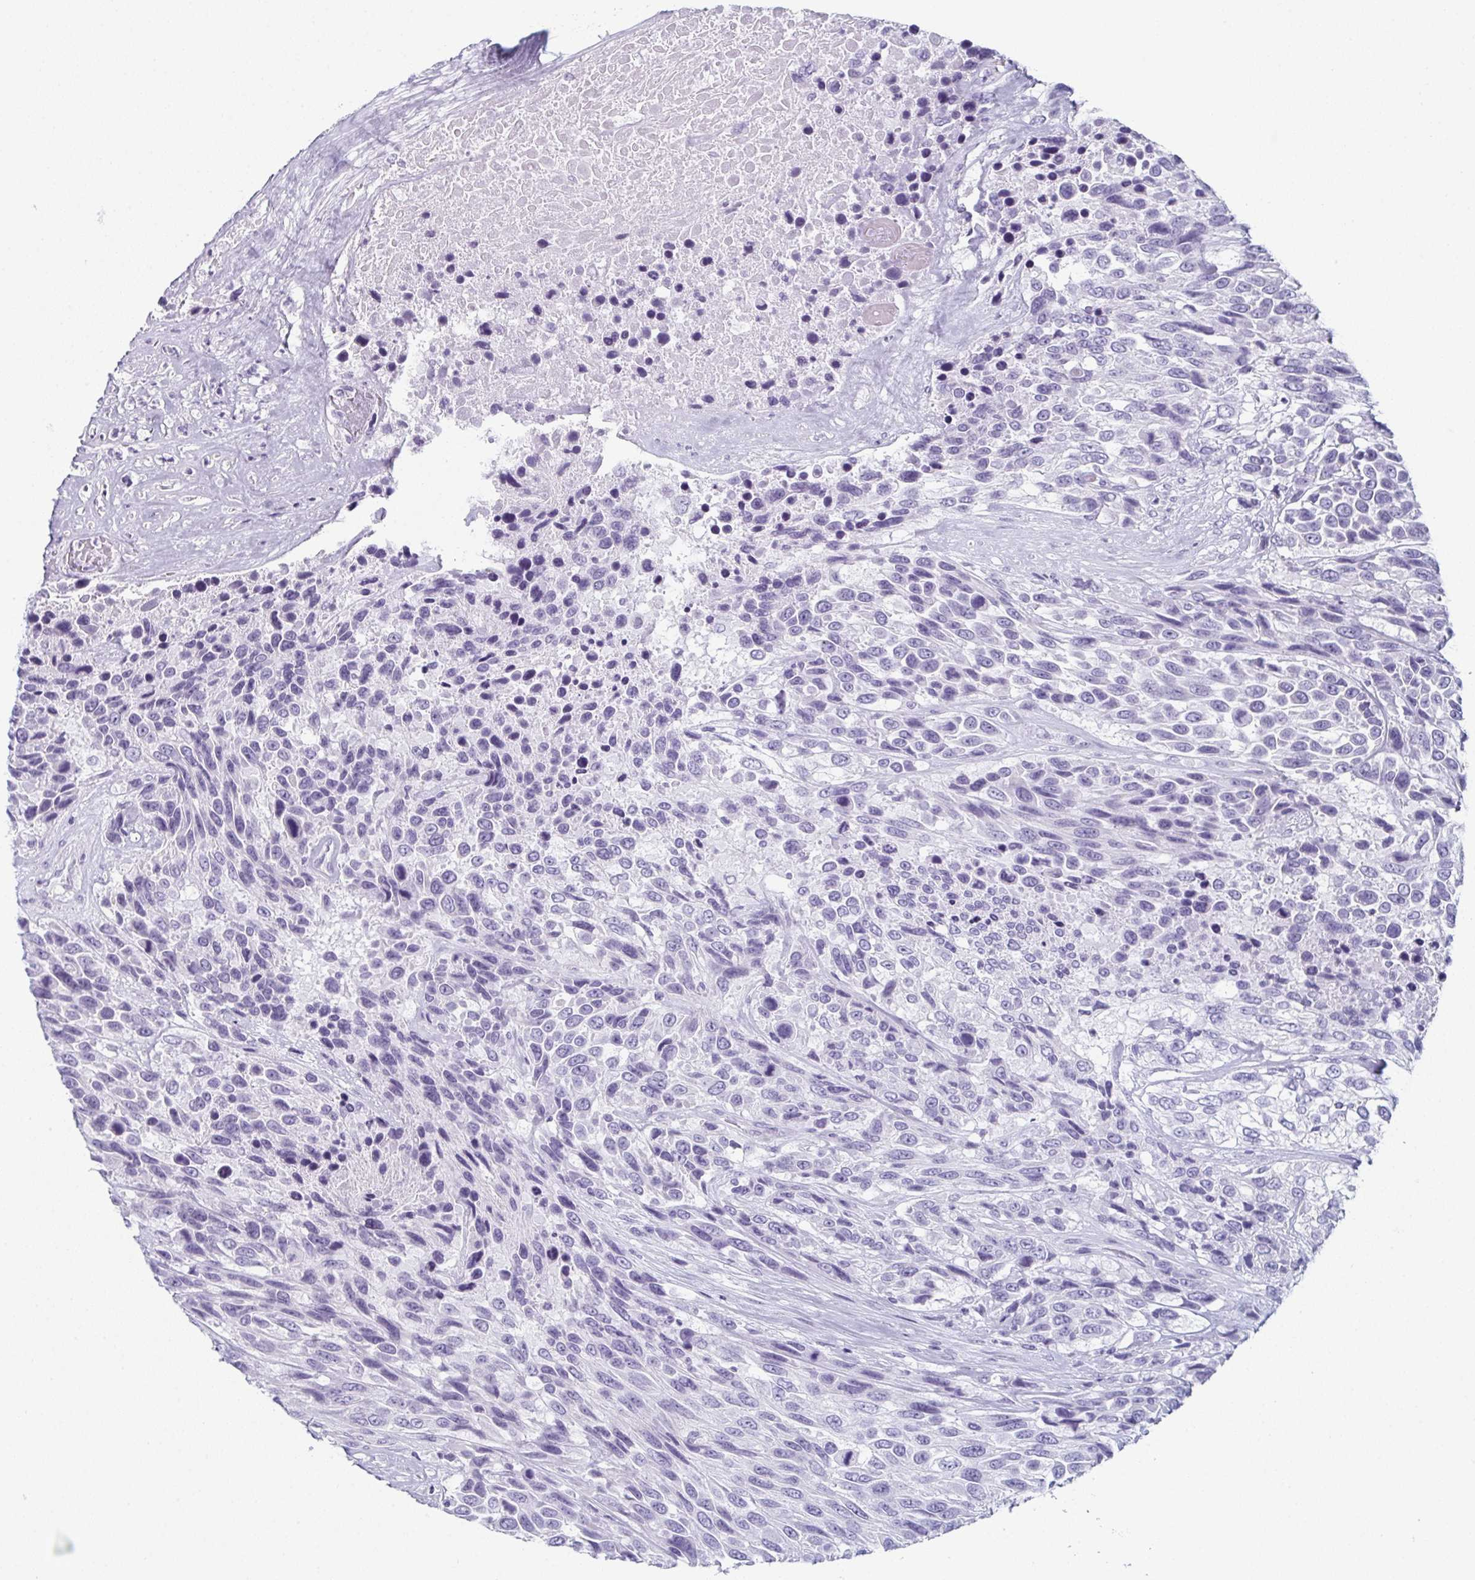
{"staining": {"intensity": "negative", "quantity": "none", "location": "none"}, "tissue": "urothelial cancer", "cell_type": "Tumor cells", "image_type": "cancer", "snomed": [{"axis": "morphology", "description": "Urothelial carcinoma, High grade"}, {"axis": "topography", "description": "Urinary bladder"}], "caption": "This is an immunohistochemistry photomicrograph of urothelial carcinoma (high-grade). There is no positivity in tumor cells.", "gene": "ENKUR", "patient": {"sex": "female", "age": 70}}